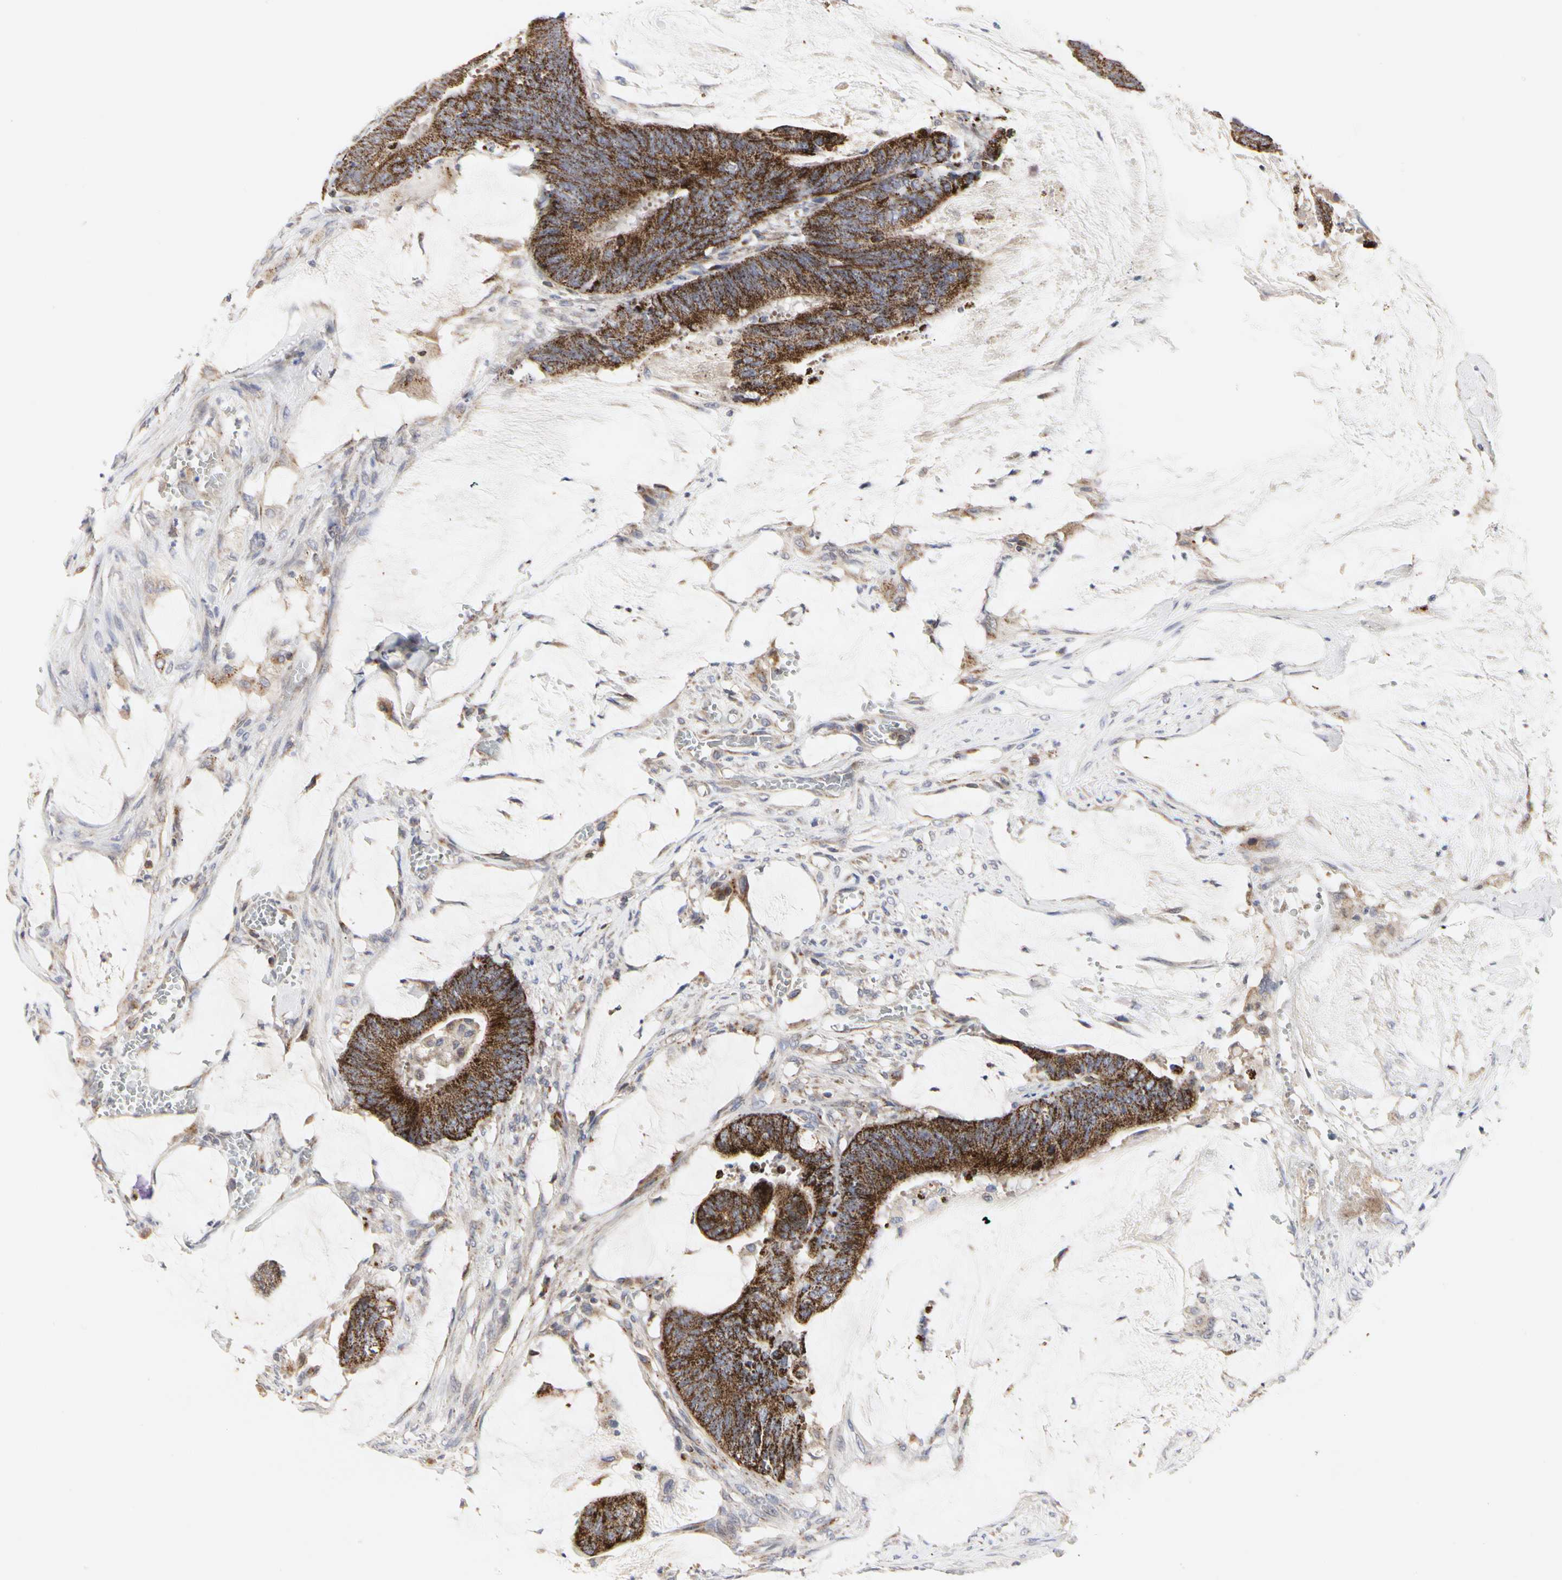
{"staining": {"intensity": "strong", "quantity": ">75%", "location": "cytoplasmic/membranous"}, "tissue": "colorectal cancer", "cell_type": "Tumor cells", "image_type": "cancer", "snomed": [{"axis": "morphology", "description": "Adenocarcinoma, NOS"}, {"axis": "topography", "description": "Rectum"}], "caption": "The immunohistochemical stain shows strong cytoplasmic/membranous positivity in tumor cells of colorectal cancer tissue. (Stains: DAB (3,3'-diaminobenzidine) in brown, nuclei in blue, Microscopy: brightfield microscopy at high magnification).", "gene": "TSKU", "patient": {"sex": "female", "age": 66}}